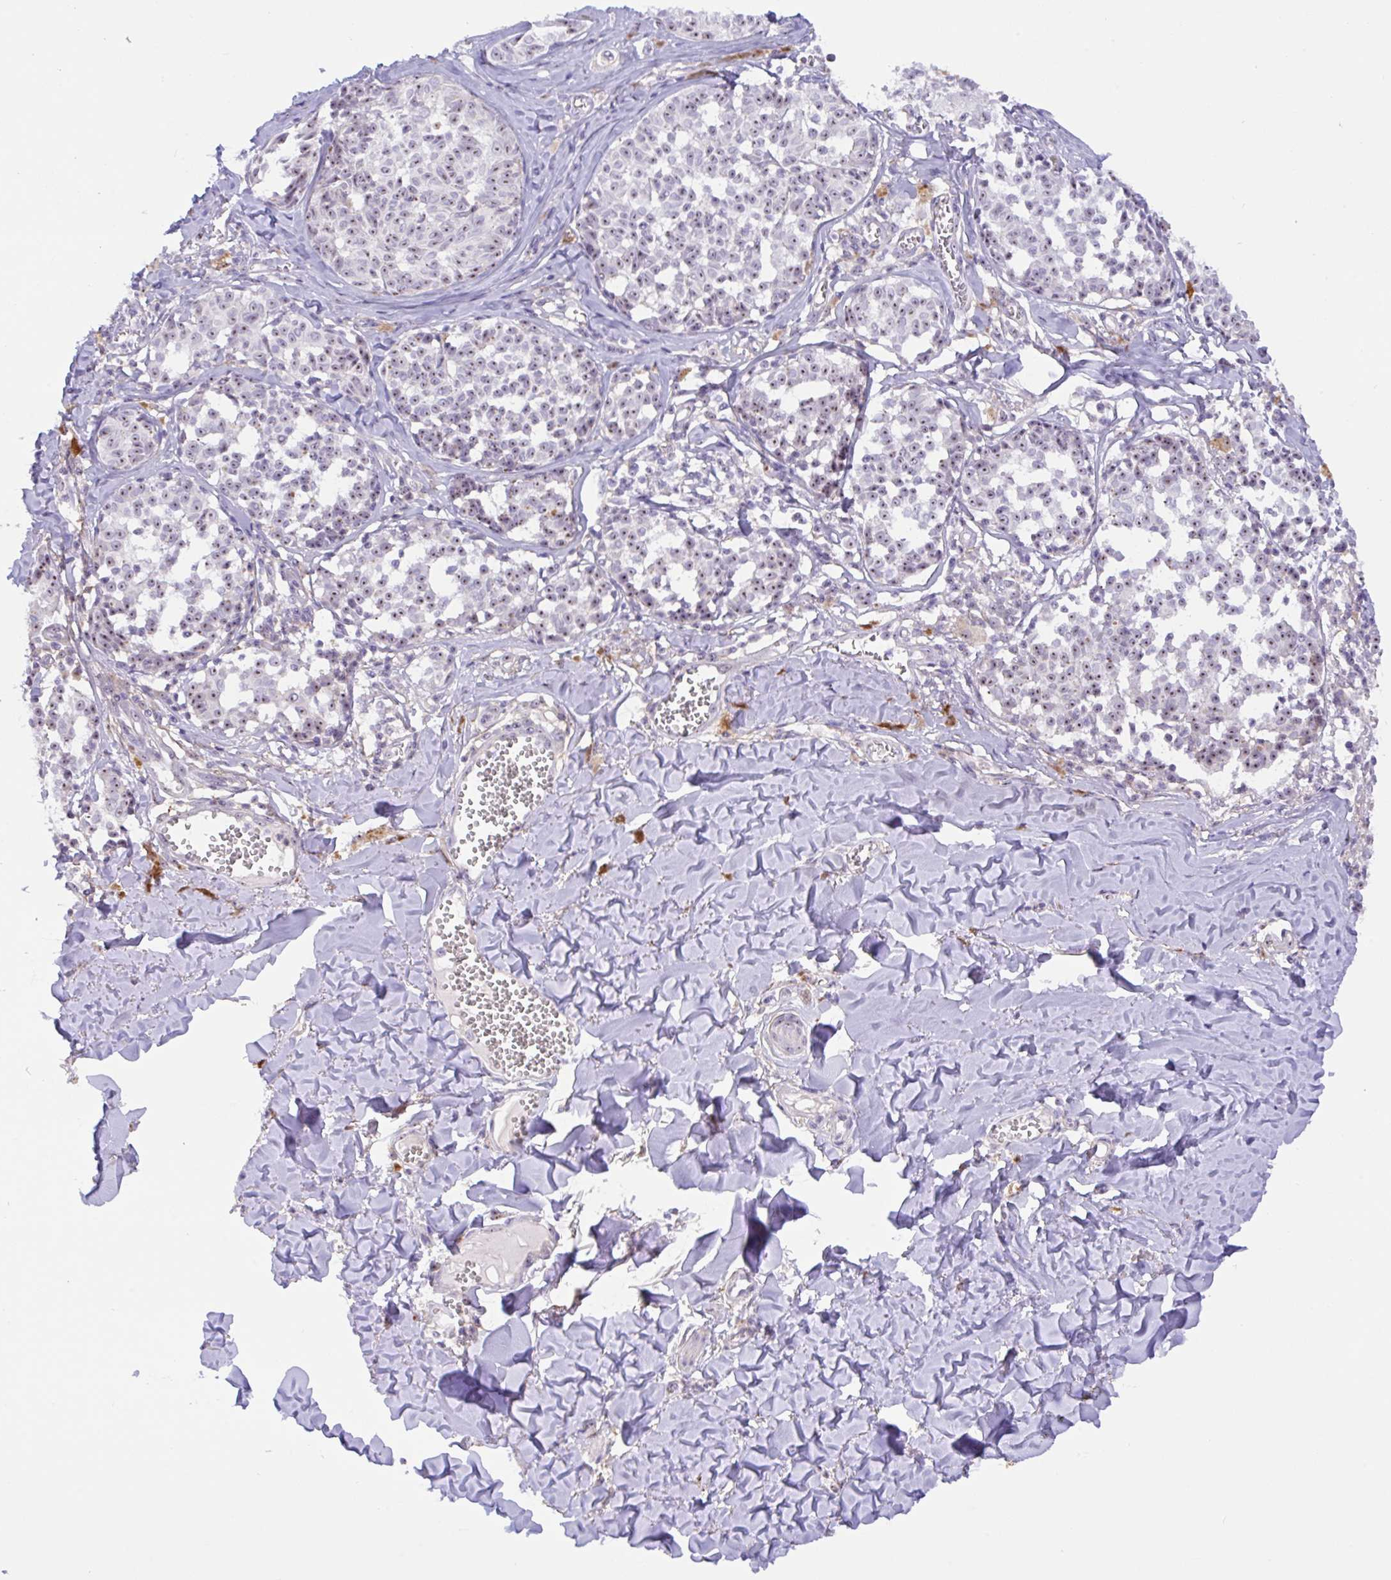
{"staining": {"intensity": "strong", "quantity": "25%-75%", "location": "nuclear"}, "tissue": "melanoma", "cell_type": "Tumor cells", "image_type": "cancer", "snomed": [{"axis": "morphology", "description": "Malignant melanoma, NOS"}, {"axis": "topography", "description": "Skin"}], "caption": "Melanoma stained for a protein shows strong nuclear positivity in tumor cells.", "gene": "MXRA8", "patient": {"sex": "female", "age": 43}}